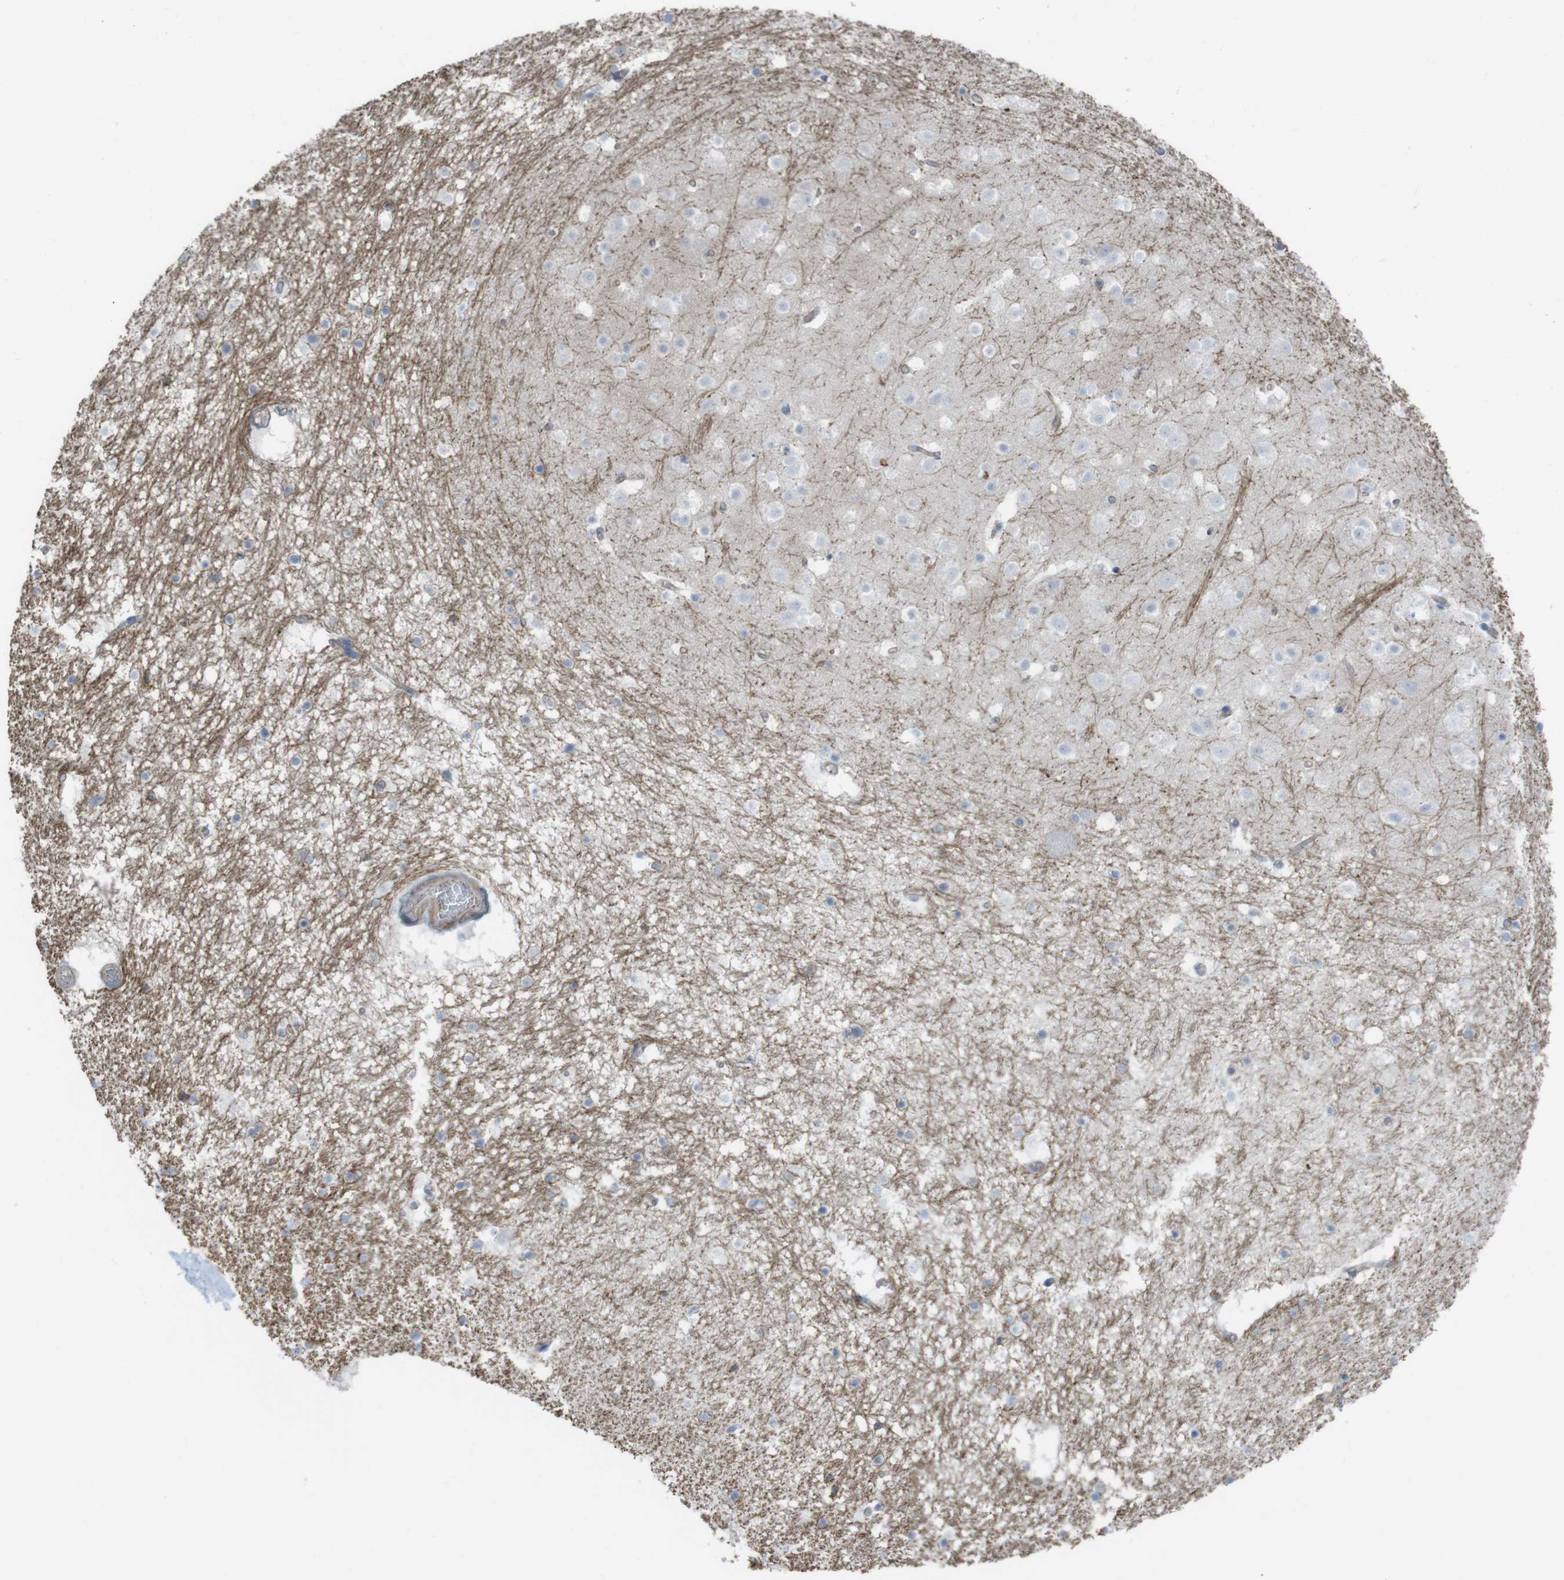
{"staining": {"intensity": "negative", "quantity": "none", "location": "none"}, "tissue": "hippocampus", "cell_type": "Glial cells", "image_type": "normal", "snomed": [{"axis": "morphology", "description": "Normal tissue, NOS"}, {"axis": "topography", "description": "Hippocampus"}], "caption": "Immunohistochemistry of benign hippocampus demonstrates no positivity in glial cells. (Brightfield microscopy of DAB IHC at high magnification).", "gene": "PREX2", "patient": {"sex": "male", "age": 45}}